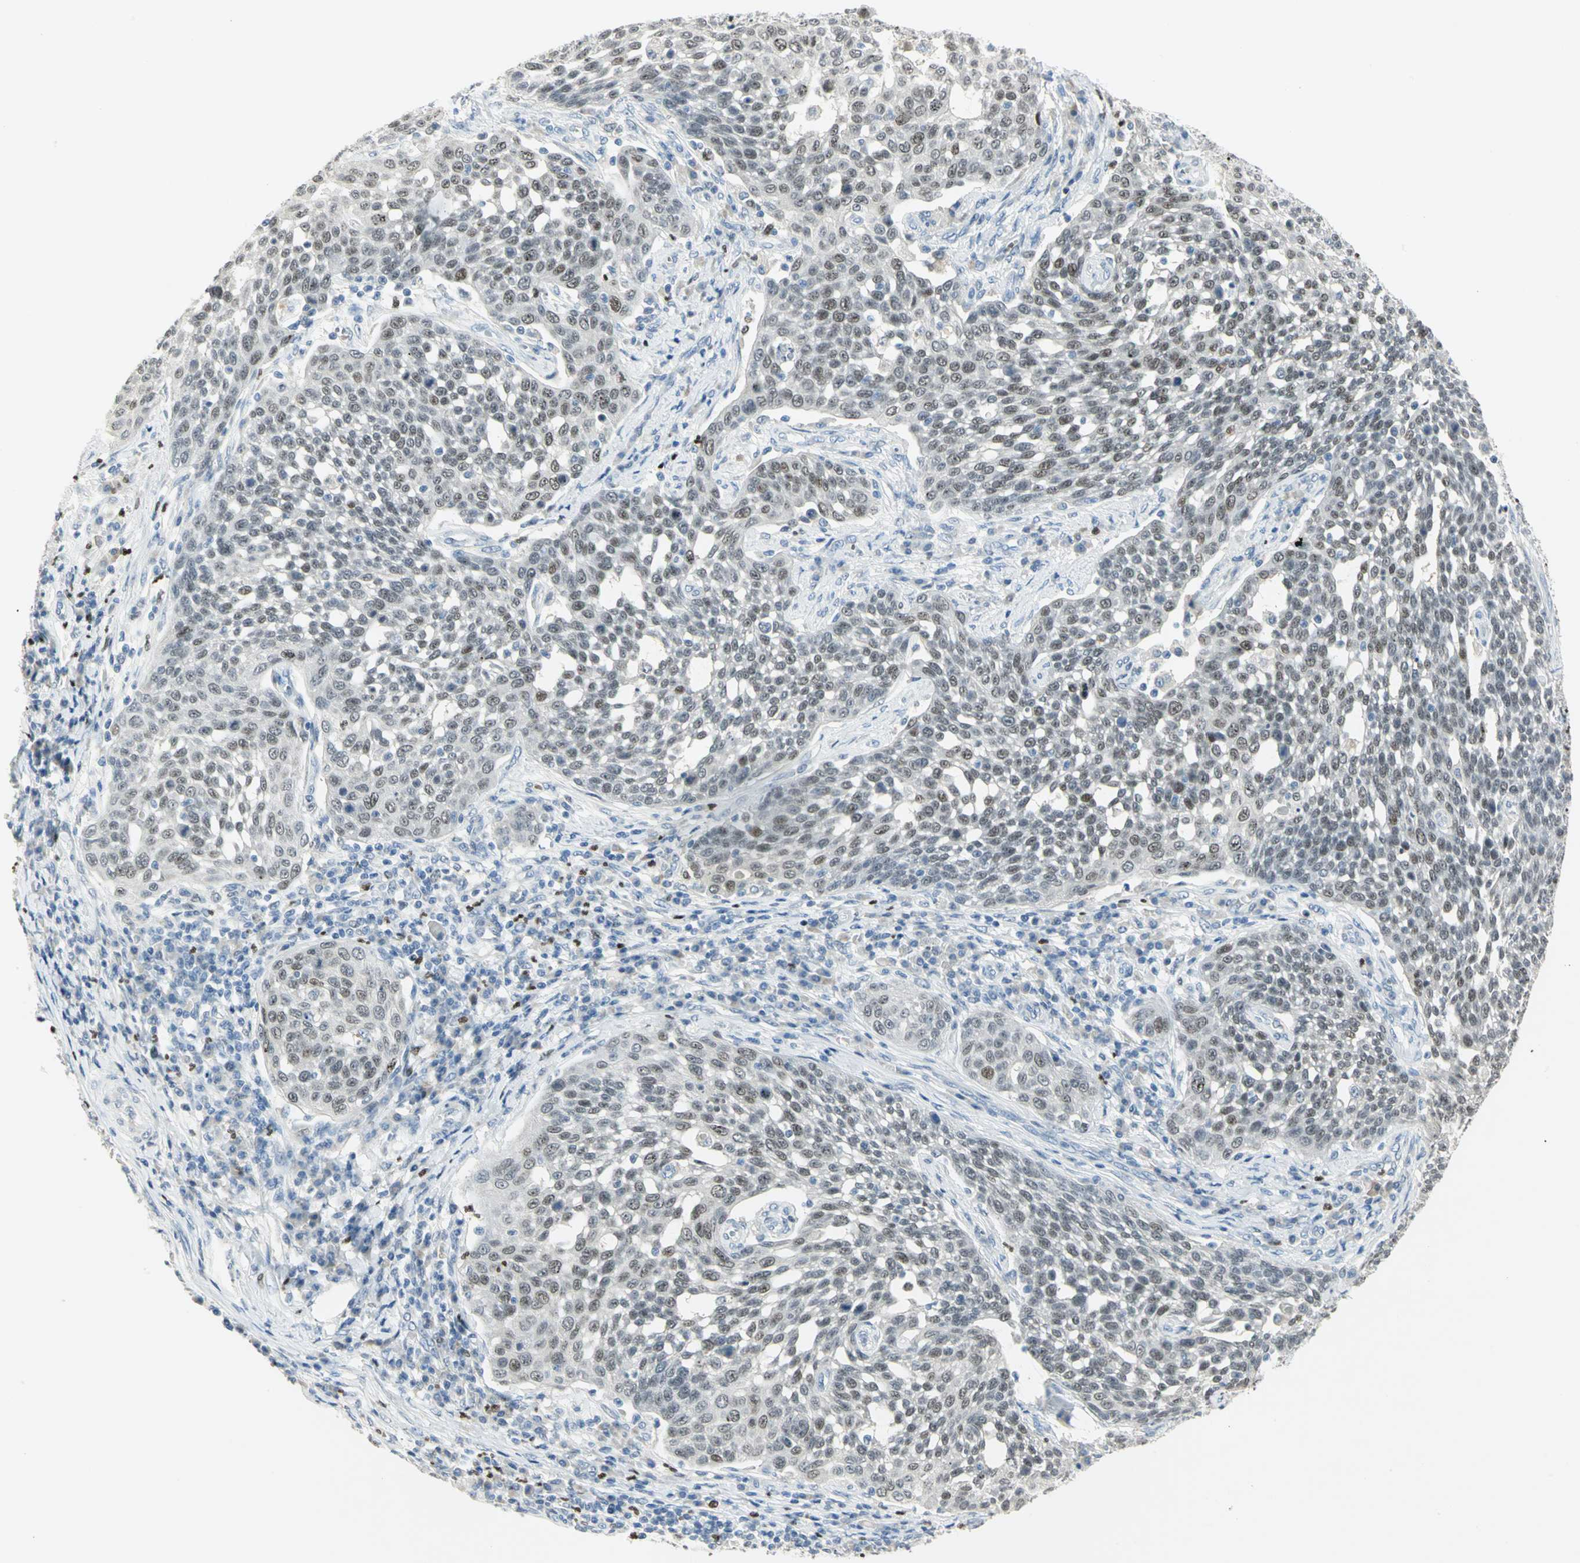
{"staining": {"intensity": "moderate", "quantity": "<25%", "location": "nuclear"}, "tissue": "cervical cancer", "cell_type": "Tumor cells", "image_type": "cancer", "snomed": [{"axis": "morphology", "description": "Squamous cell carcinoma, NOS"}, {"axis": "topography", "description": "Cervix"}], "caption": "Cervical cancer (squamous cell carcinoma) tissue demonstrates moderate nuclear positivity in about <25% of tumor cells", "gene": "BCL6", "patient": {"sex": "female", "age": 34}}